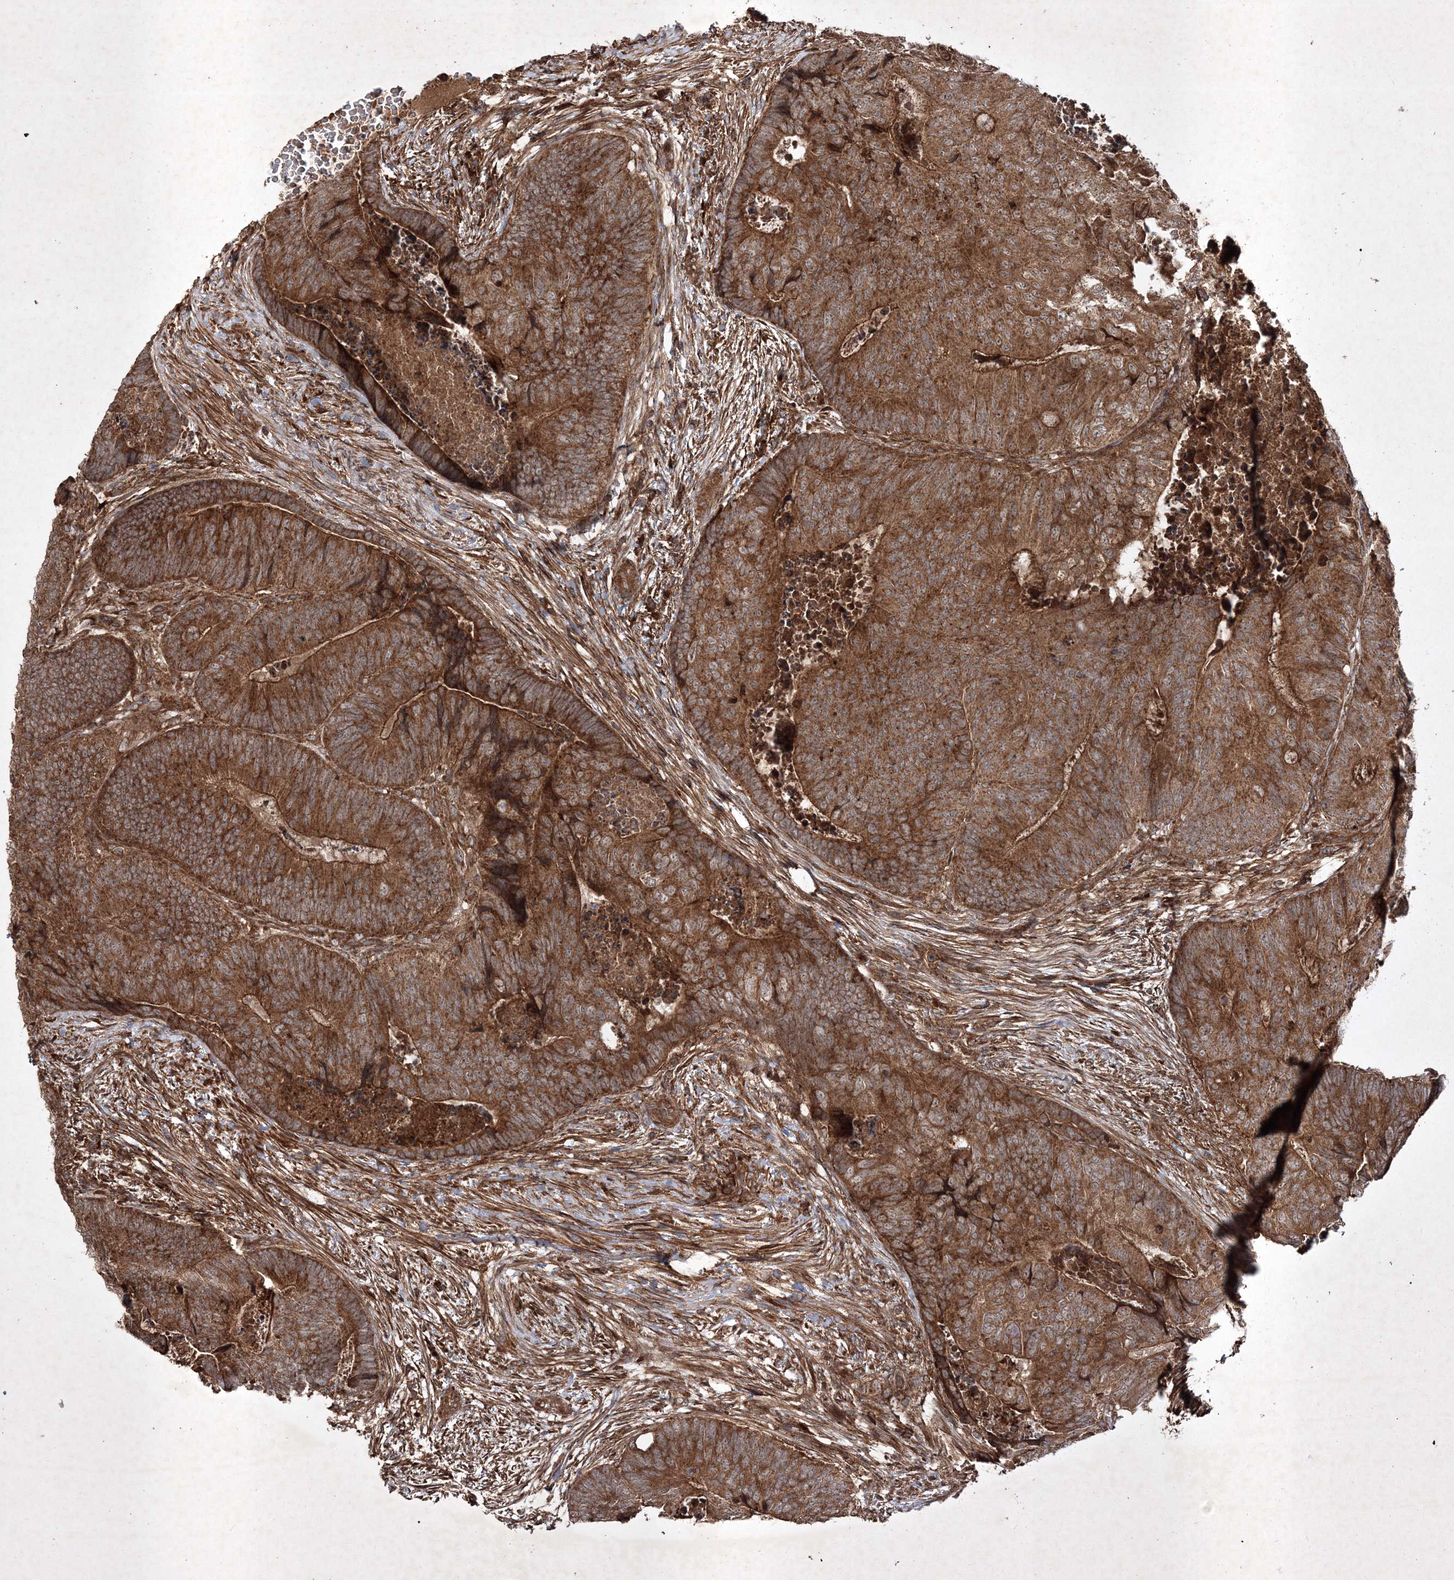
{"staining": {"intensity": "strong", "quantity": ">75%", "location": "cytoplasmic/membranous"}, "tissue": "colorectal cancer", "cell_type": "Tumor cells", "image_type": "cancer", "snomed": [{"axis": "morphology", "description": "Adenocarcinoma, NOS"}, {"axis": "topography", "description": "Colon"}], "caption": "Adenocarcinoma (colorectal) stained for a protein (brown) exhibits strong cytoplasmic/membranous positive staining in about >75% of tumor cells.", "gene": "DNAJC13", "patient": {"sex": "female", "age": 67}}